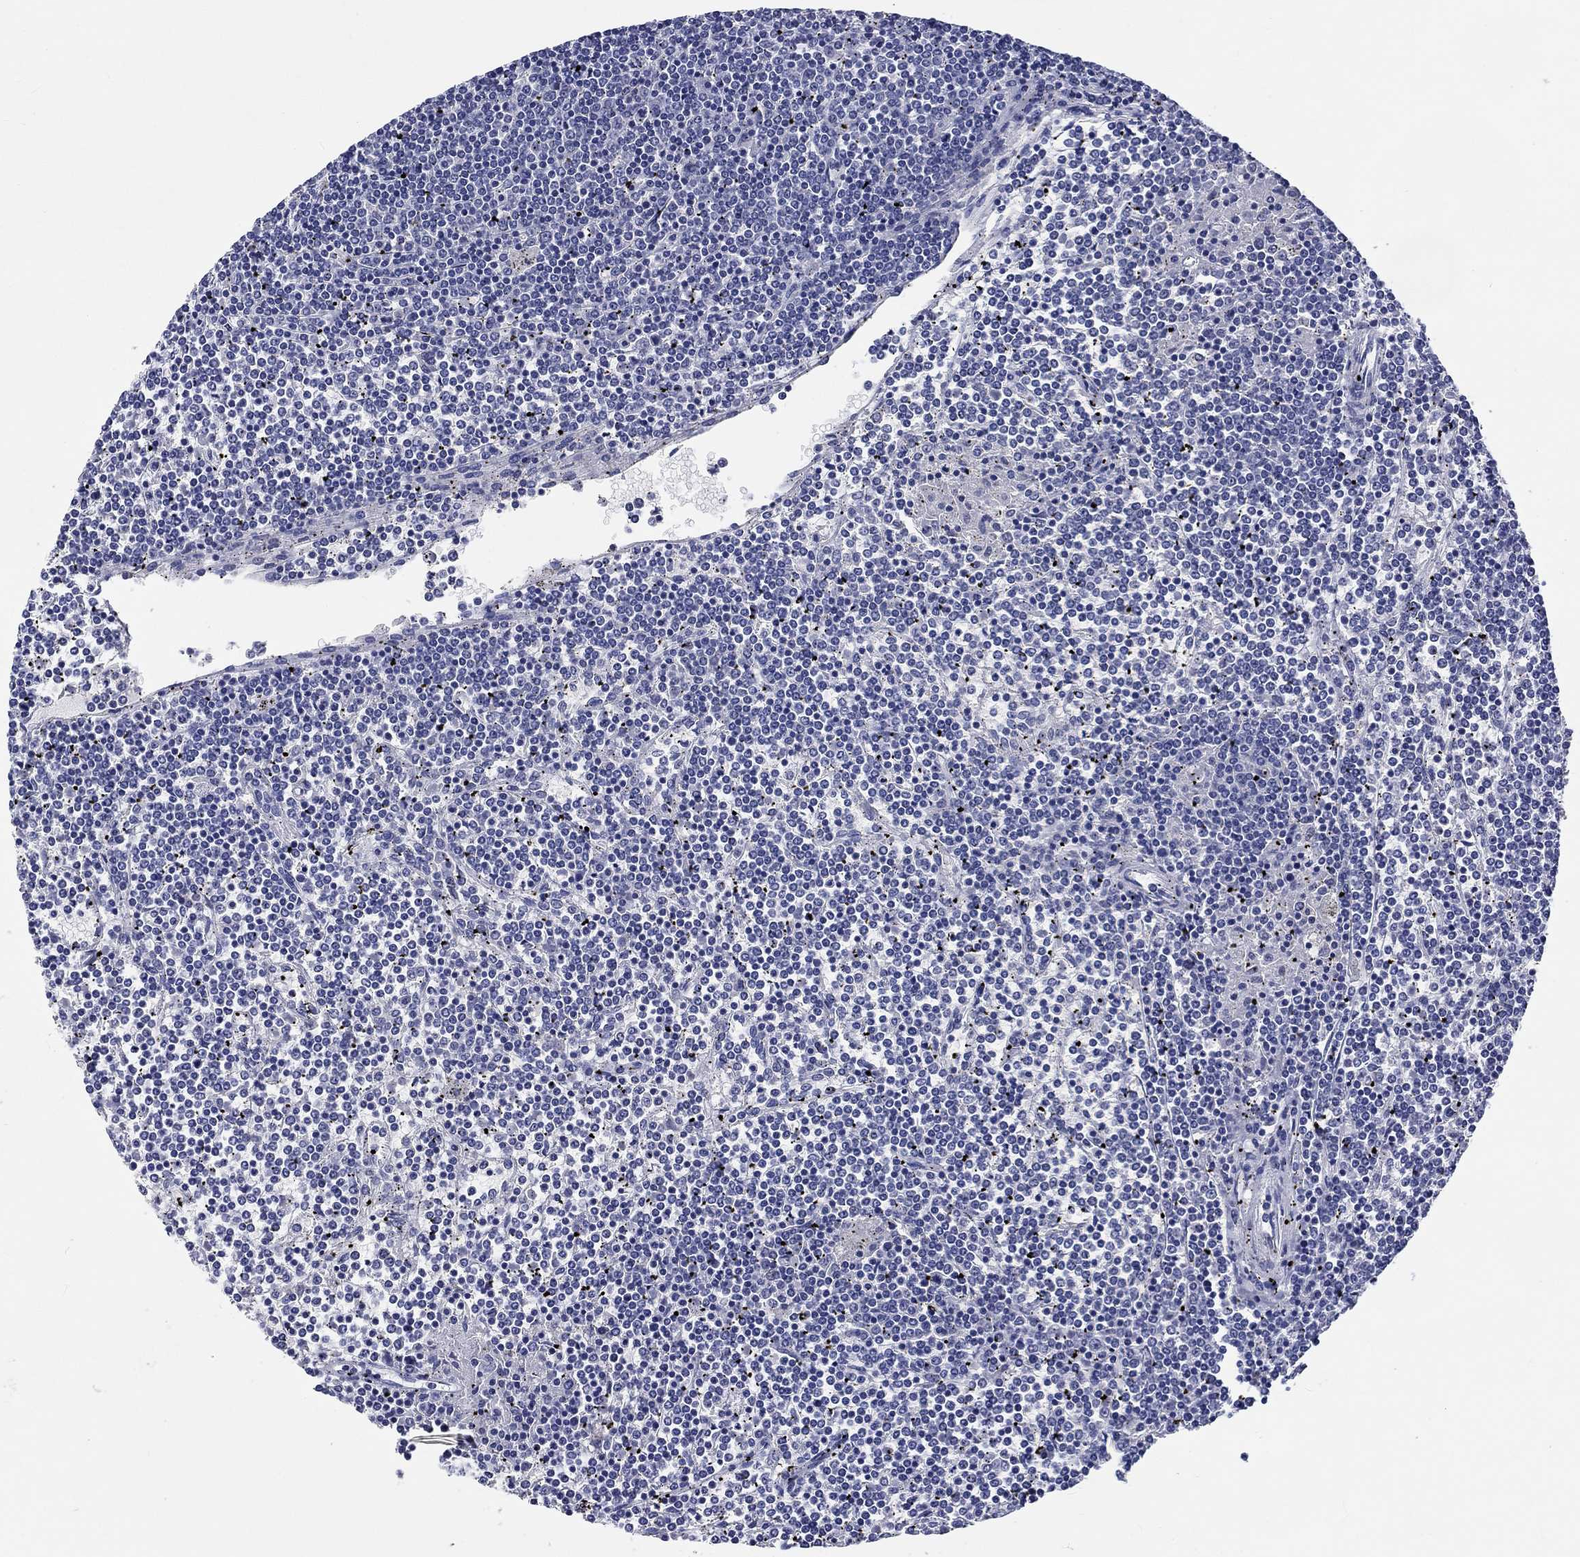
{"staining": {"intensity": "negative", "quantity": "none", "location": "none"}, "tissue": "lymphoma", "cell_type": "Tumor cells", "image_type": "cancer", "snomed": [{"axis": "morphology", "description": "Malignant lymphoma, non-Hodgkin's type, Low grade"}, {"axis": "topography", "description": "Spleen"}], "caption": "Immunohistochemistry of low-grade malignant lymphoma, non-Hodgkin's type shows no expression in tumor cells.", "gene": "GRIN1", "patient": {"sex": "female", "age": 19}}